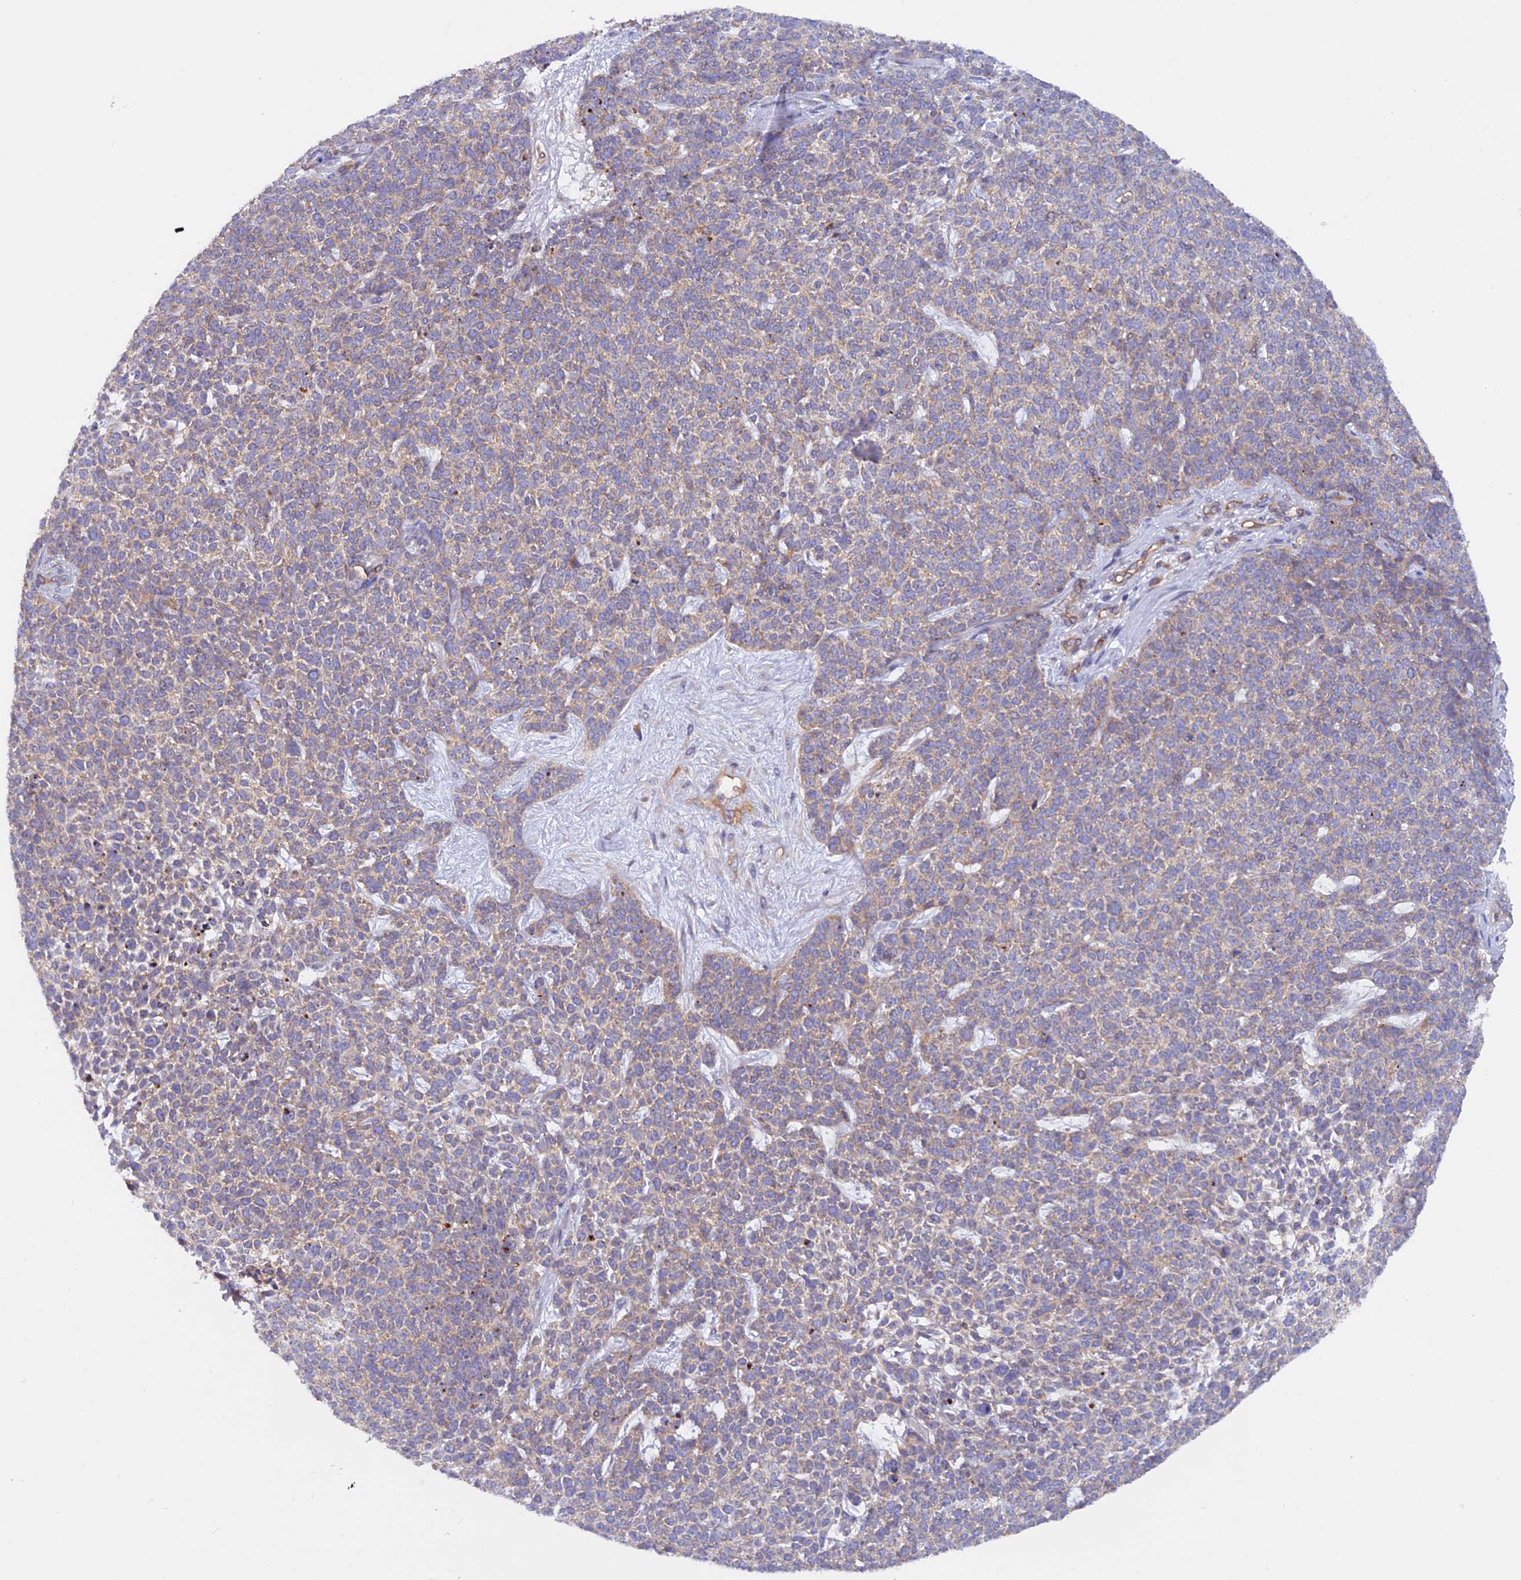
{"staining": {"intensity": "weak", "quantity": ">75%", "location": "cytoplasmic/membranous"}, "tissue": "skin cancer", "cell_type": "Tumor cells", "image_type": "cancer", "snomed": [{"axis": "morphology", "description": "Basal cell carcinoma"}, {"axis": "topography", "description": "Skin"}], "caption": "This micrograph reveals IHC staining of skin cancer (basal cell carcinoma), with low weak cytoplasmic/membranous positivity in about >75% of tumor cells.", "gene": "DUS3L", "patient": {"sex": "female", "age": 84}}